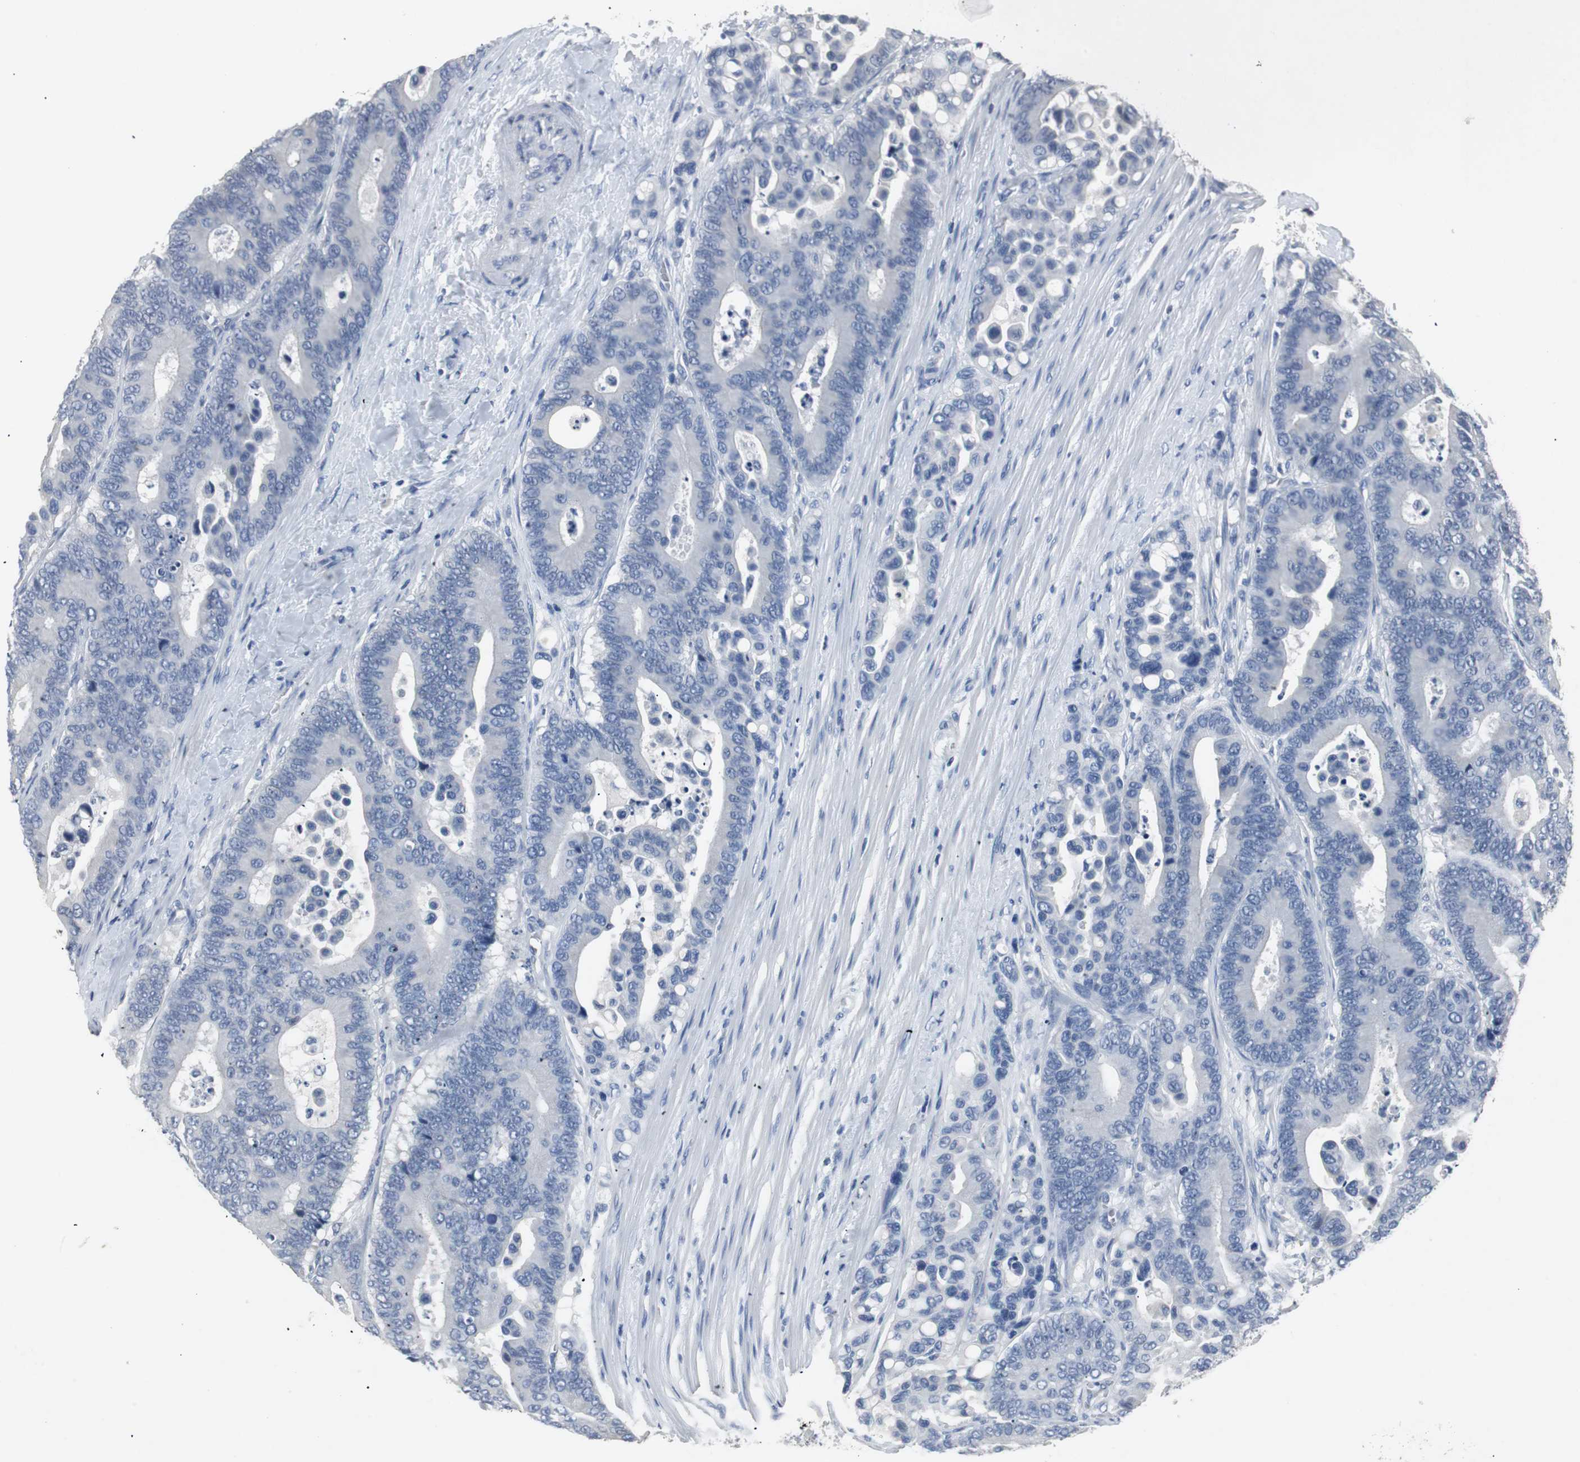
{"staining": {"intensity": "negative", "quantity": "none", "location": "none"}, "tissue": "colorectal cancer", "cell_type": "Tumor cells", "image_type": "cancer", "snomed": [{"axis": "morphology", "description": "Normal tissue, NOS"}, {"axis": "morphology", "description": "Adenocarcinoma, NOS"}, {"axis": "topography", "description": "Colon"}], "caption": "A high-resolution micrograph shows immunohistochemistry (IHC) staining of colorectal cancer, which reveals no significant positivity in tumor cells.", "gene": "LRP2", "patient": {"sex": "male", "age": 82}}